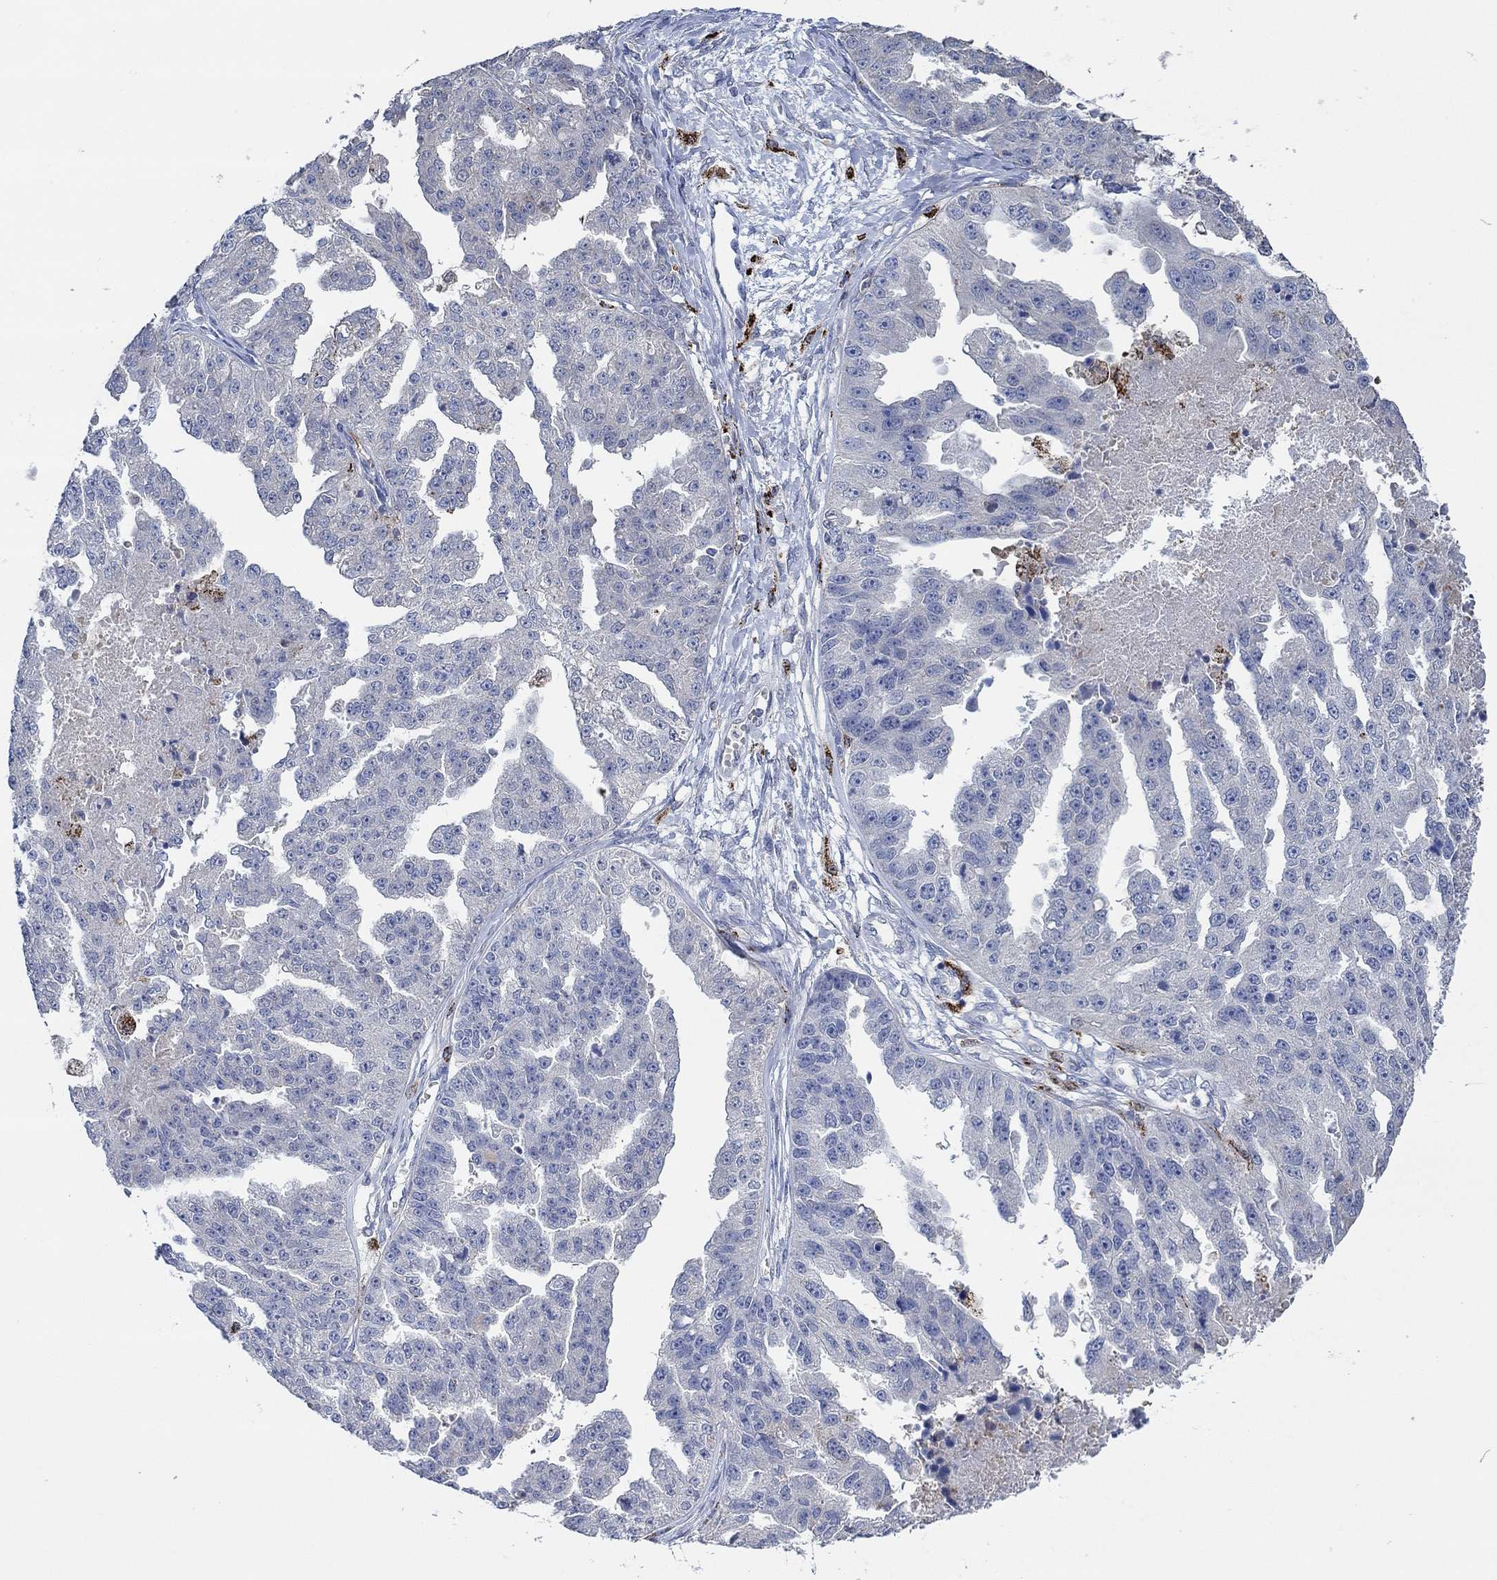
{"staining": {"intensity": "negative", "quantity": "none", "location": "none"}, "tissue": "ovarian cancer", "cell_type": "Tumor cells", "image_type": "cancer", "snomed": [{"axis": "morphology", "description": "Cystadenocarcinoma, serous, NOS"}, {"axis": "topography", "description": "Ovary"}], "caption": "Immunohistochemical staining of ovarian cancer (serous cystadenocarcinoma) shows no significant expression in tumor cells.", "gene": "MPP1", "patient": {"sex": "female", "age": 58}}